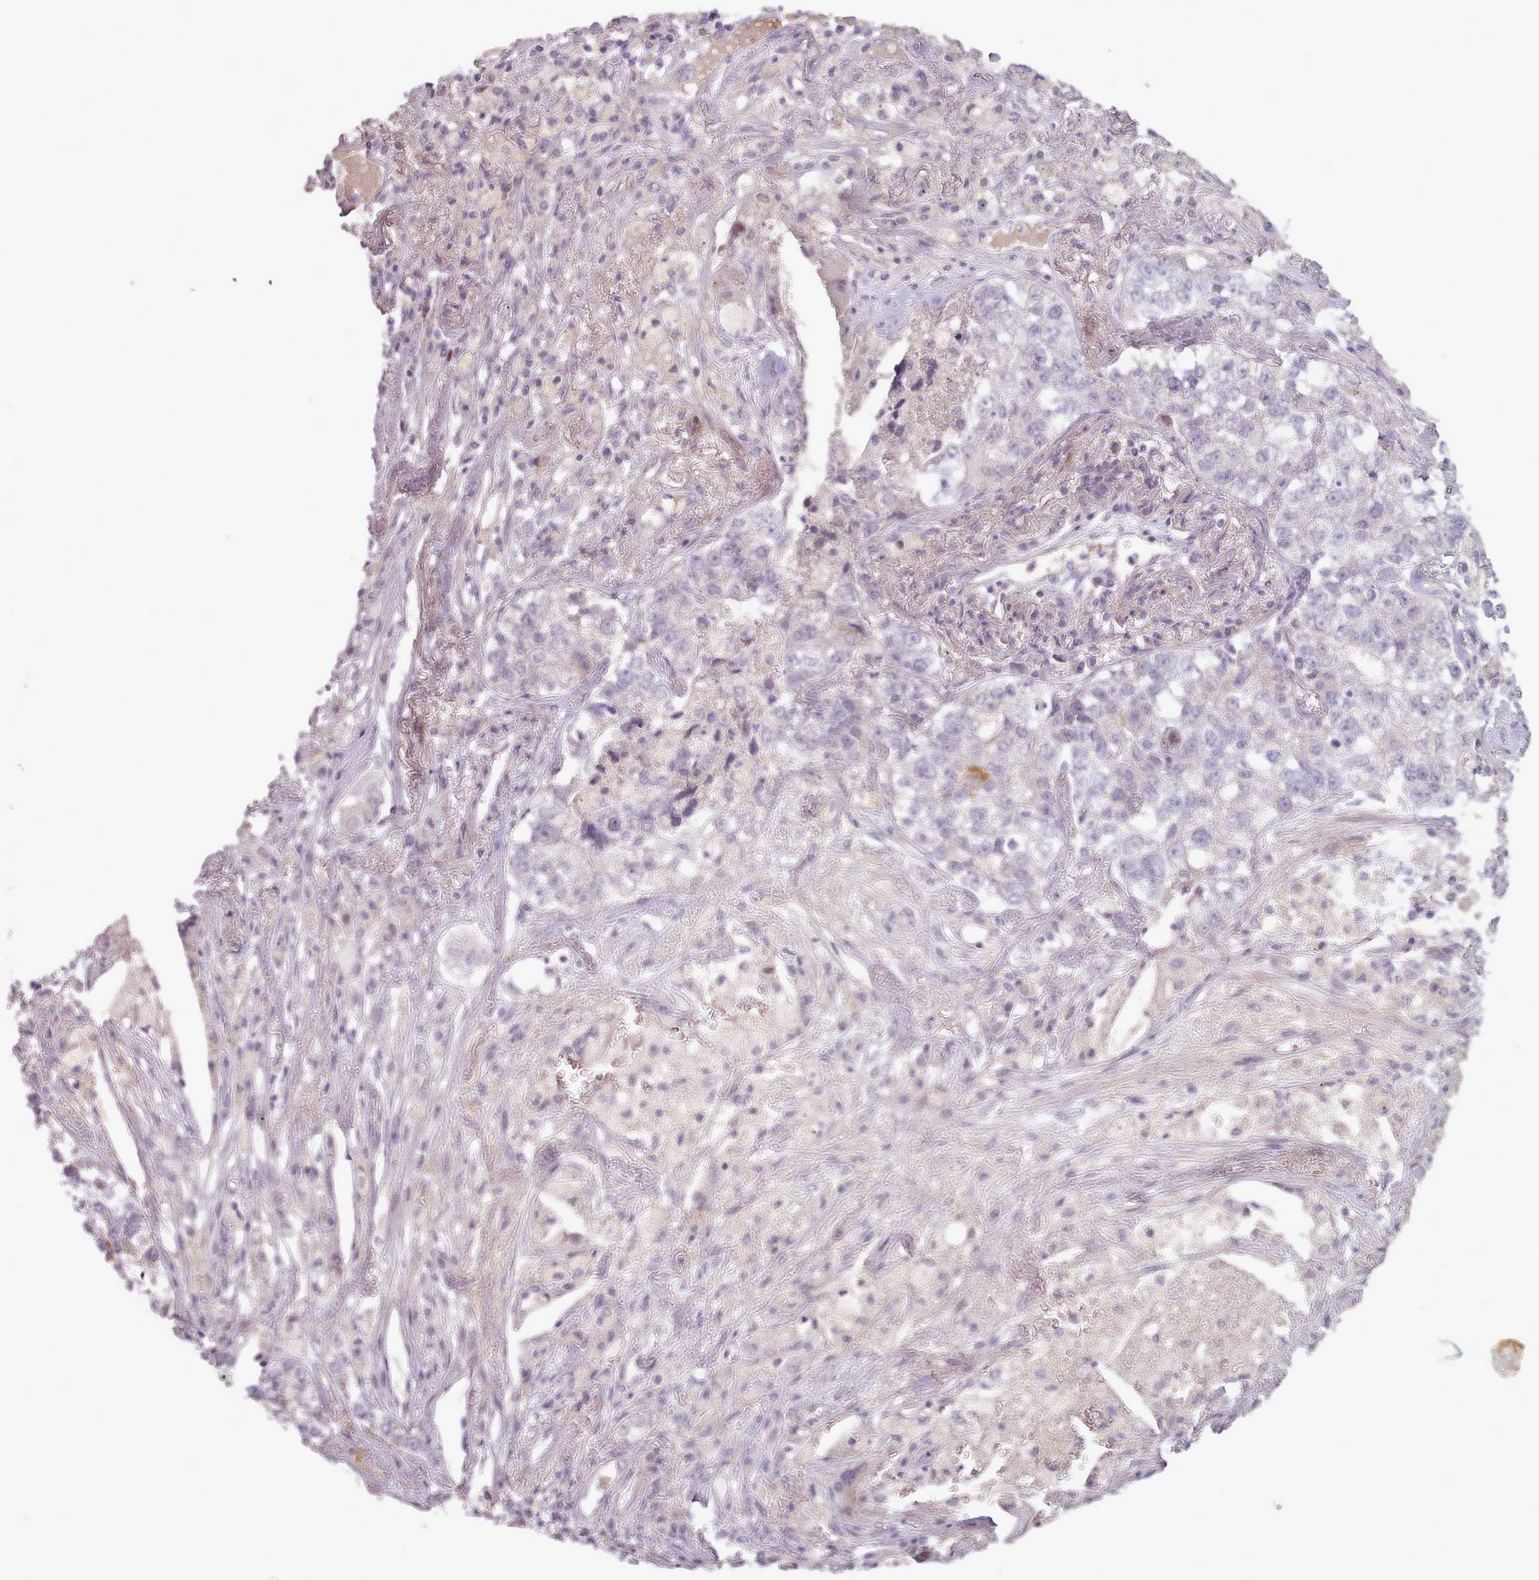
{"staining": {"intensity": "negative", "quantity": "none", "location": "none"}, "tissue": "lung cancer", "cell_type": "Tumor cells", "image_type": "cancer", "snomed": [{"axis": "morphology", "description": "Adenocarcinoma, NOS"}, {"axis": "topography", "description": "Lung"}], "caption": "Tumor cells show no significant expression in lung adenocarcinoma.", "gene": "LEFTY2", "patient": {"sex": "male", "age": 49}}